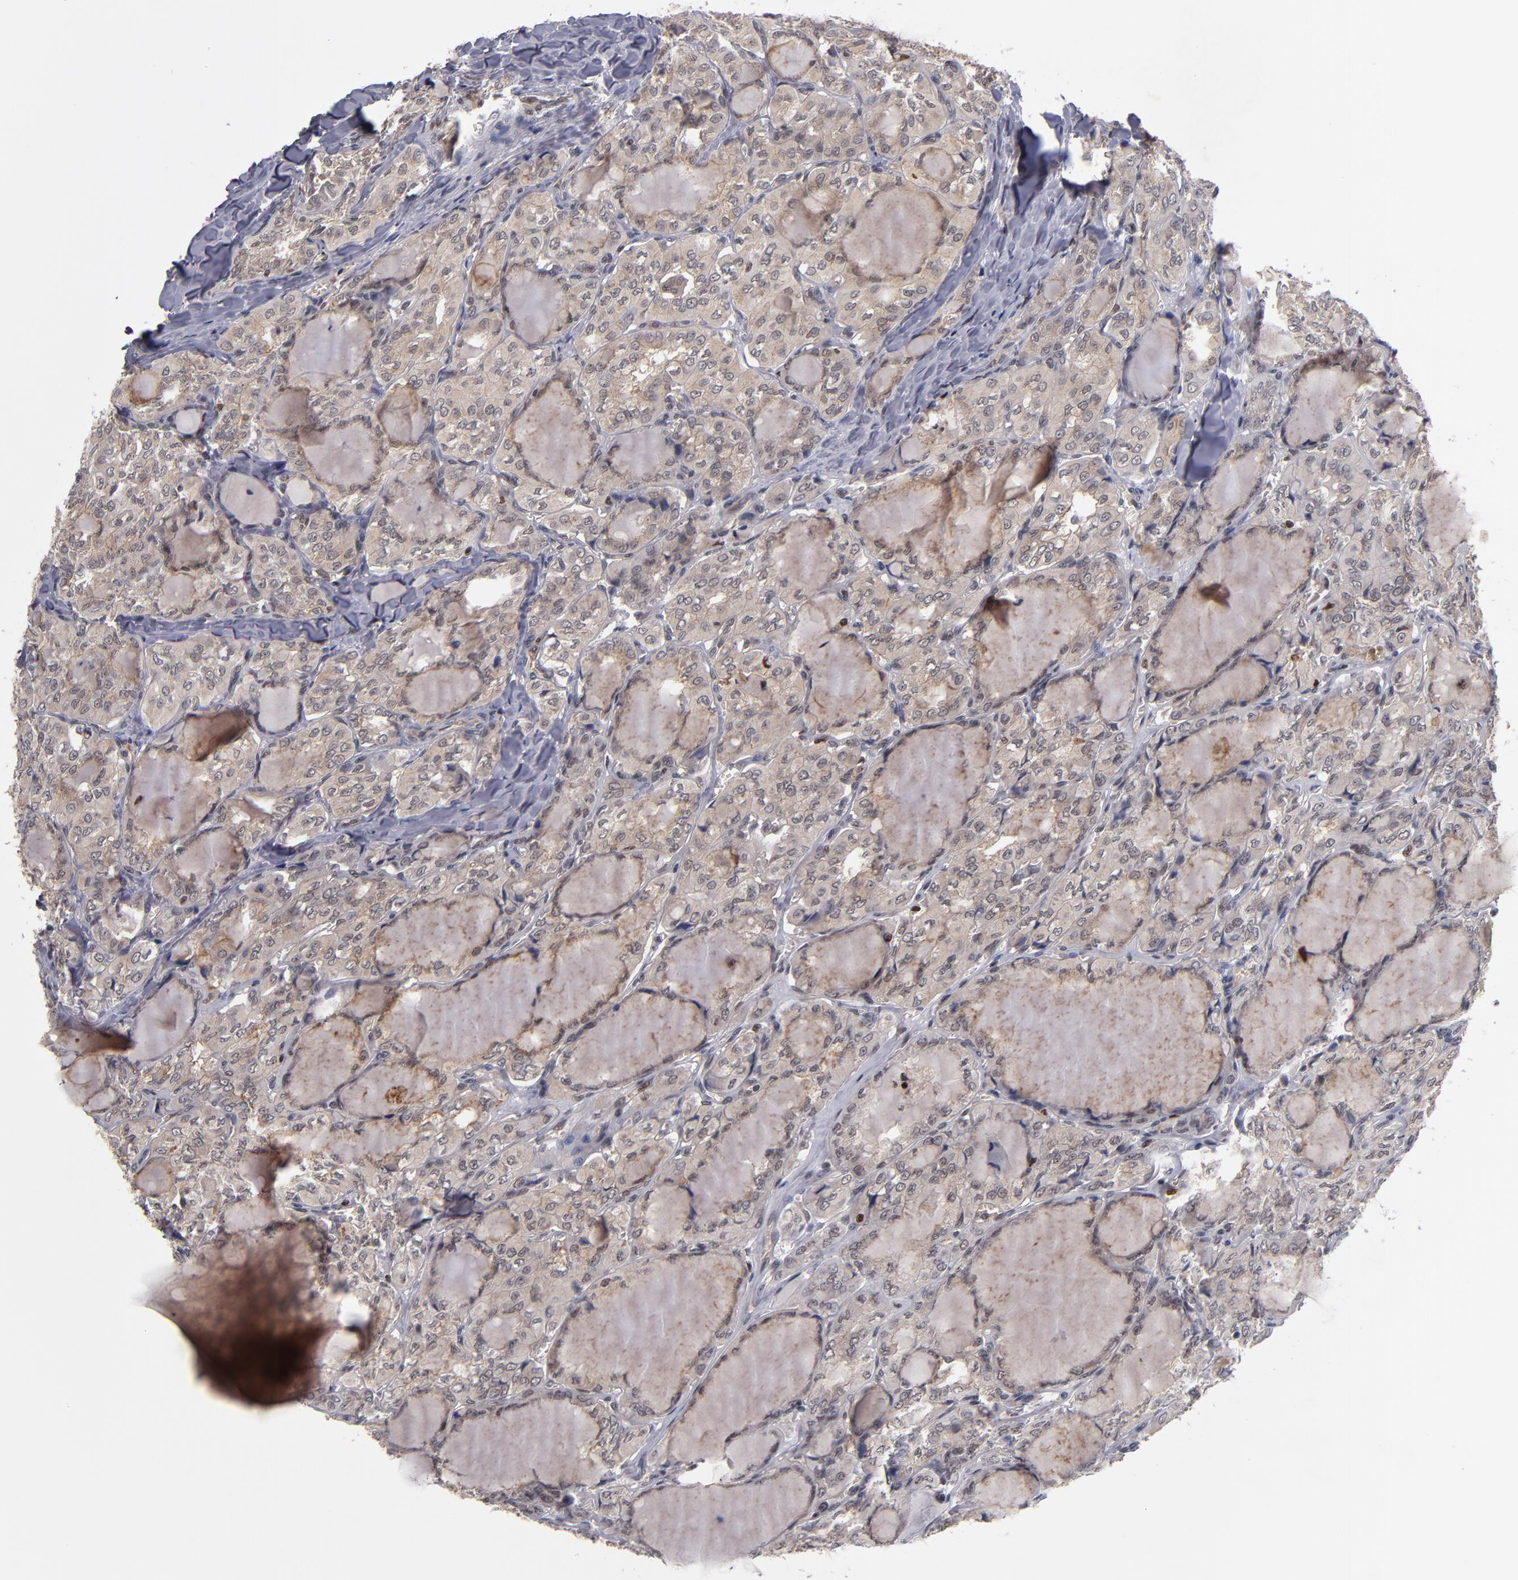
{"staining": {"intensity": "weak", "quantity": ">75%", "location": "cytoplasmic/membranous"}, "tissue": "thyroid cancer", "cell_type": "Tumor cells", "image_type": "cancer", "snomed": [{"axis": "morphology", "description": "Papillary adenocarcinoma, NOS"}, {"axis": "topography", "description": "Thyroid gland"}], "caption": "Protein staining of thyroid cancer (papillary adenocarcinoma) tissue exhibits weak cytoplasmic/membranous expression in approximately >75% of tumor cells.", "gene": "KDM6A", "patient": {"sex": "male", "age": 20}}